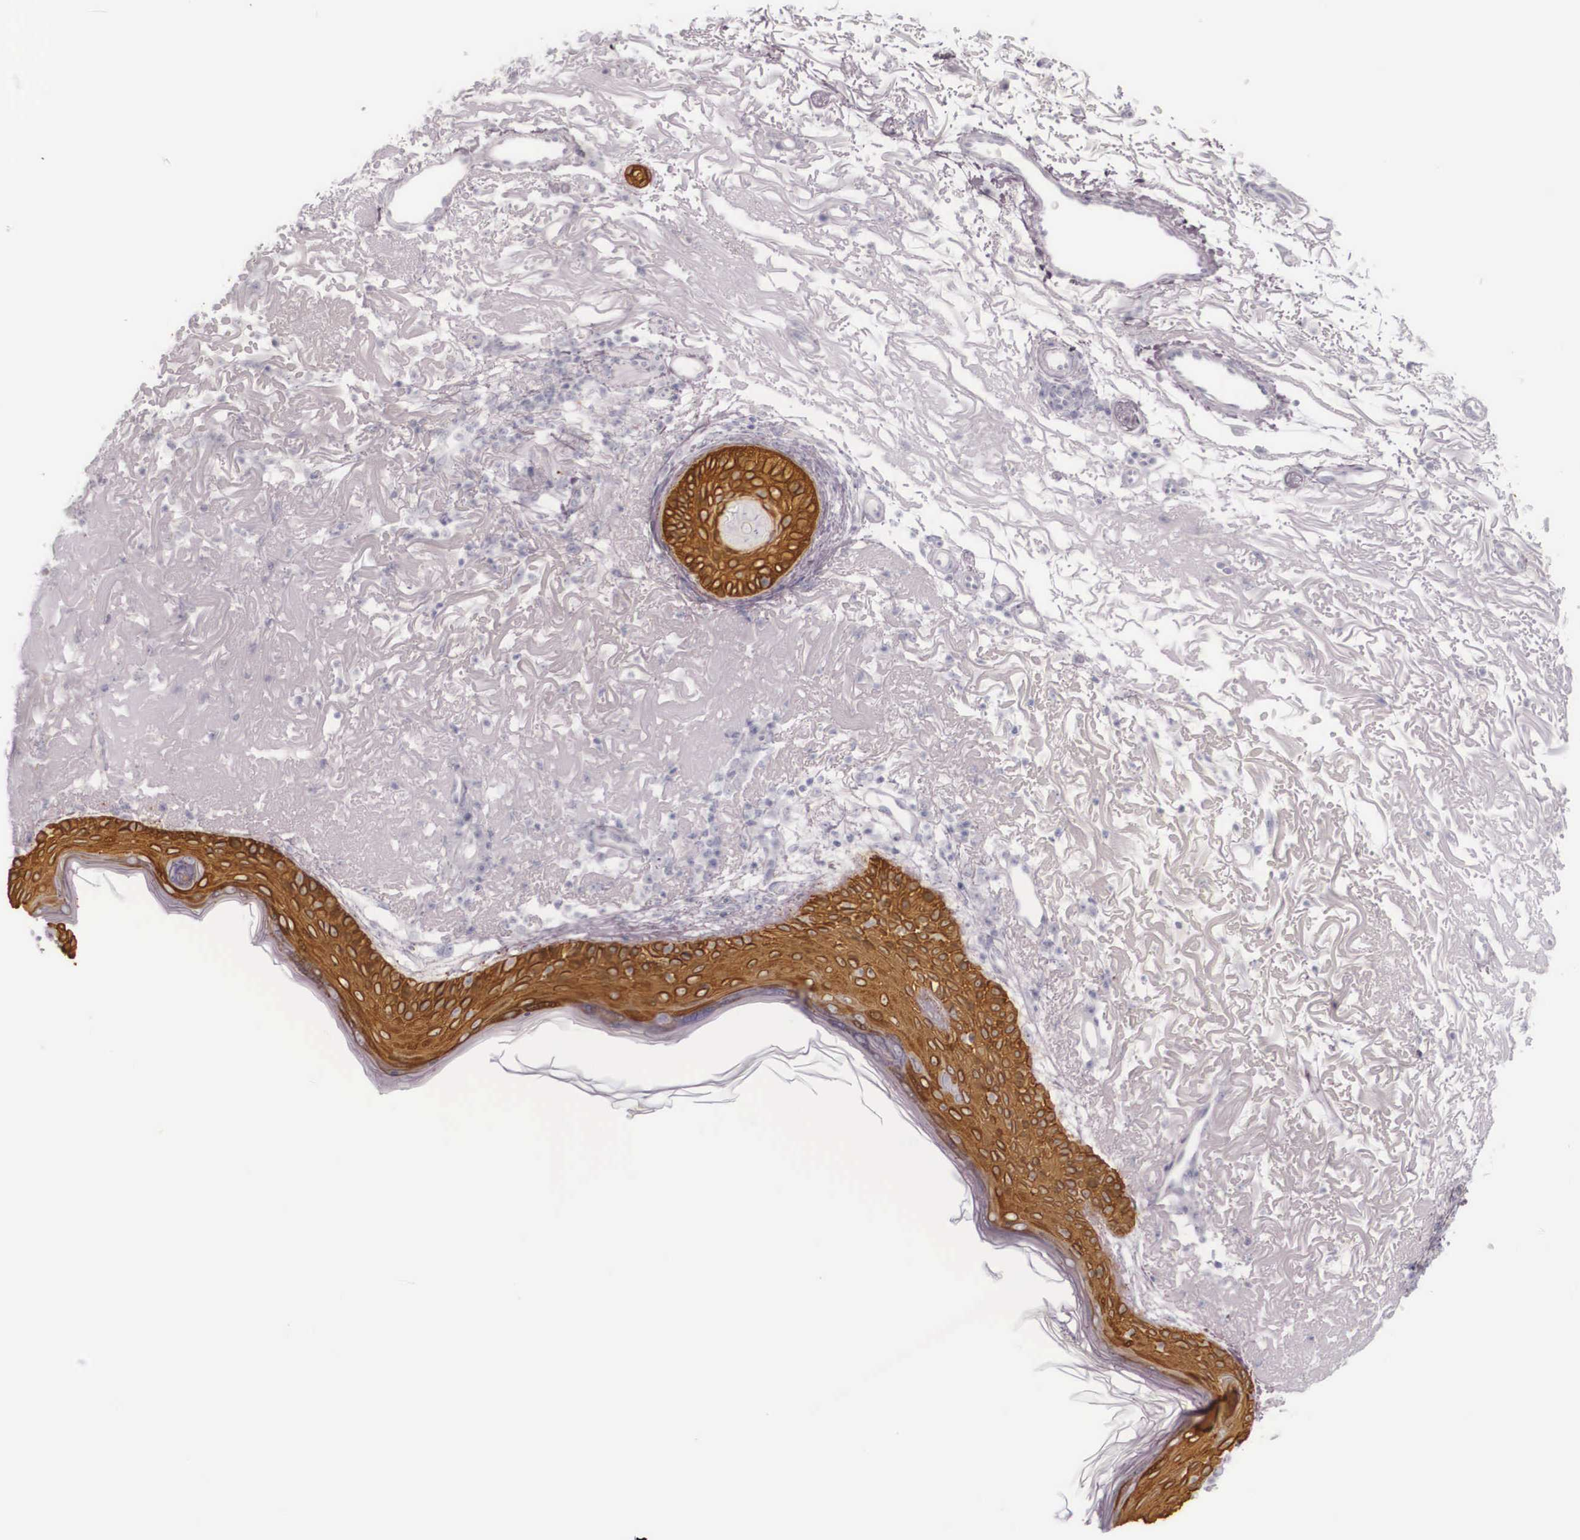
{"staining": {"intensity": "negative", "quantity": "none", "location": "none"}, "tissue": "skin", "cell_type": "Fibroblasts", "image_type": "normal", "snomed": [{"axis": "morphology", "description": "Normal tissue, NOS"}, {"axis": "topography", "description": "Skin"}], "caption": "Human skin stained for a protein using IHC reveals no positivity in fibroblasts.", "gene": "KRT14", "patient": {"sex": "female", "age": 90}}